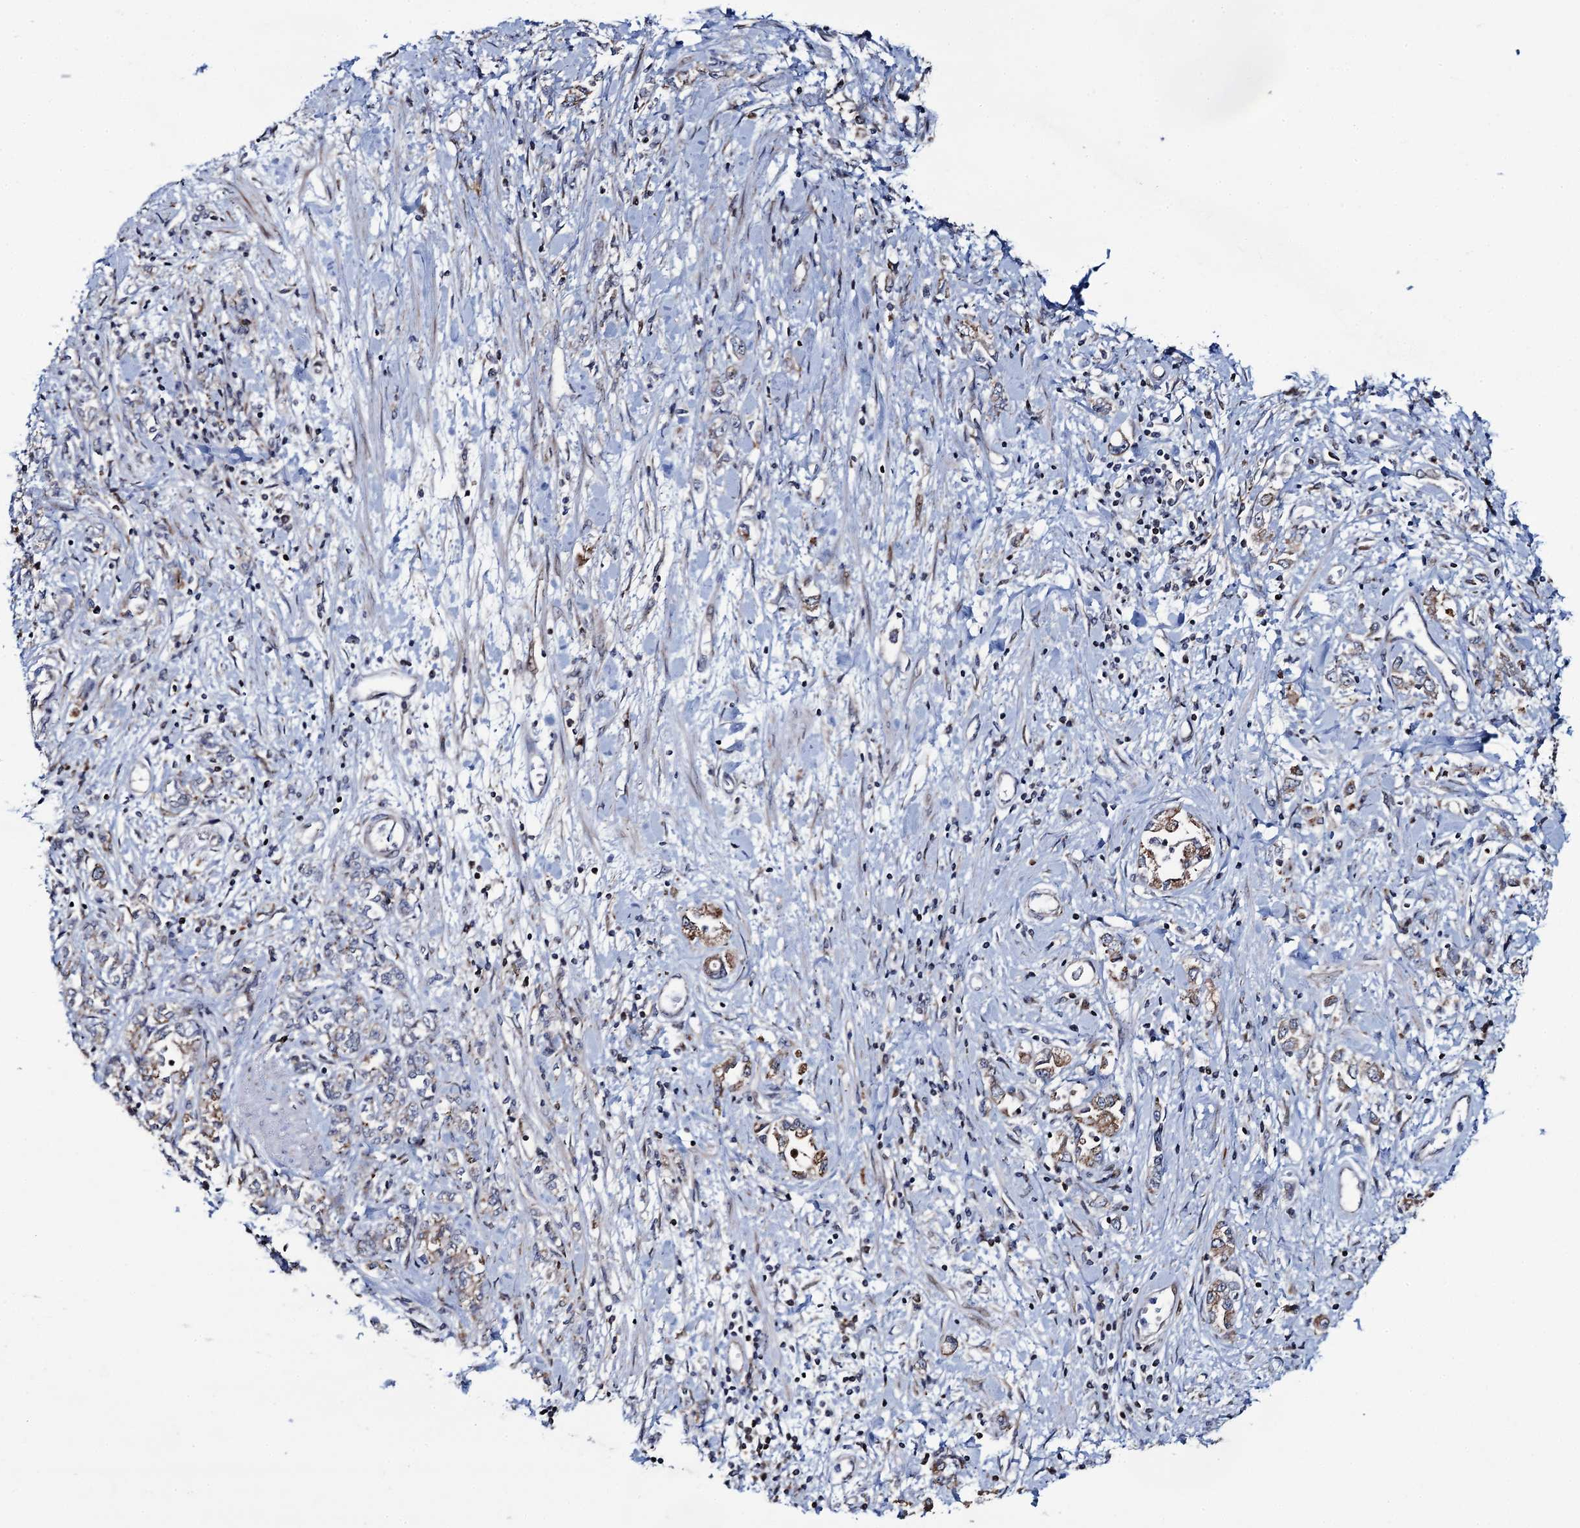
{"staining": {"intensity": "moderate", "quantity": ">75%", "location": "cytoplasmic/membranous"}, "tissue": "stomach cancer", "cell_type": "Tumor cells", "image_type": "cancer", "snomed": [{"axis": "morphology", "description": "Adenocarcinoma, NOS"}, {"axis": "topography", "description": "Stomach"}], "caption": "The immunohistochemical stain labels moderate cytoplasmic/membranous expression in tumor cells of stomach adenocarcinoma tissue.", "gene": "CCDC102A", "patient": {"sex": "female", "age": 76}}